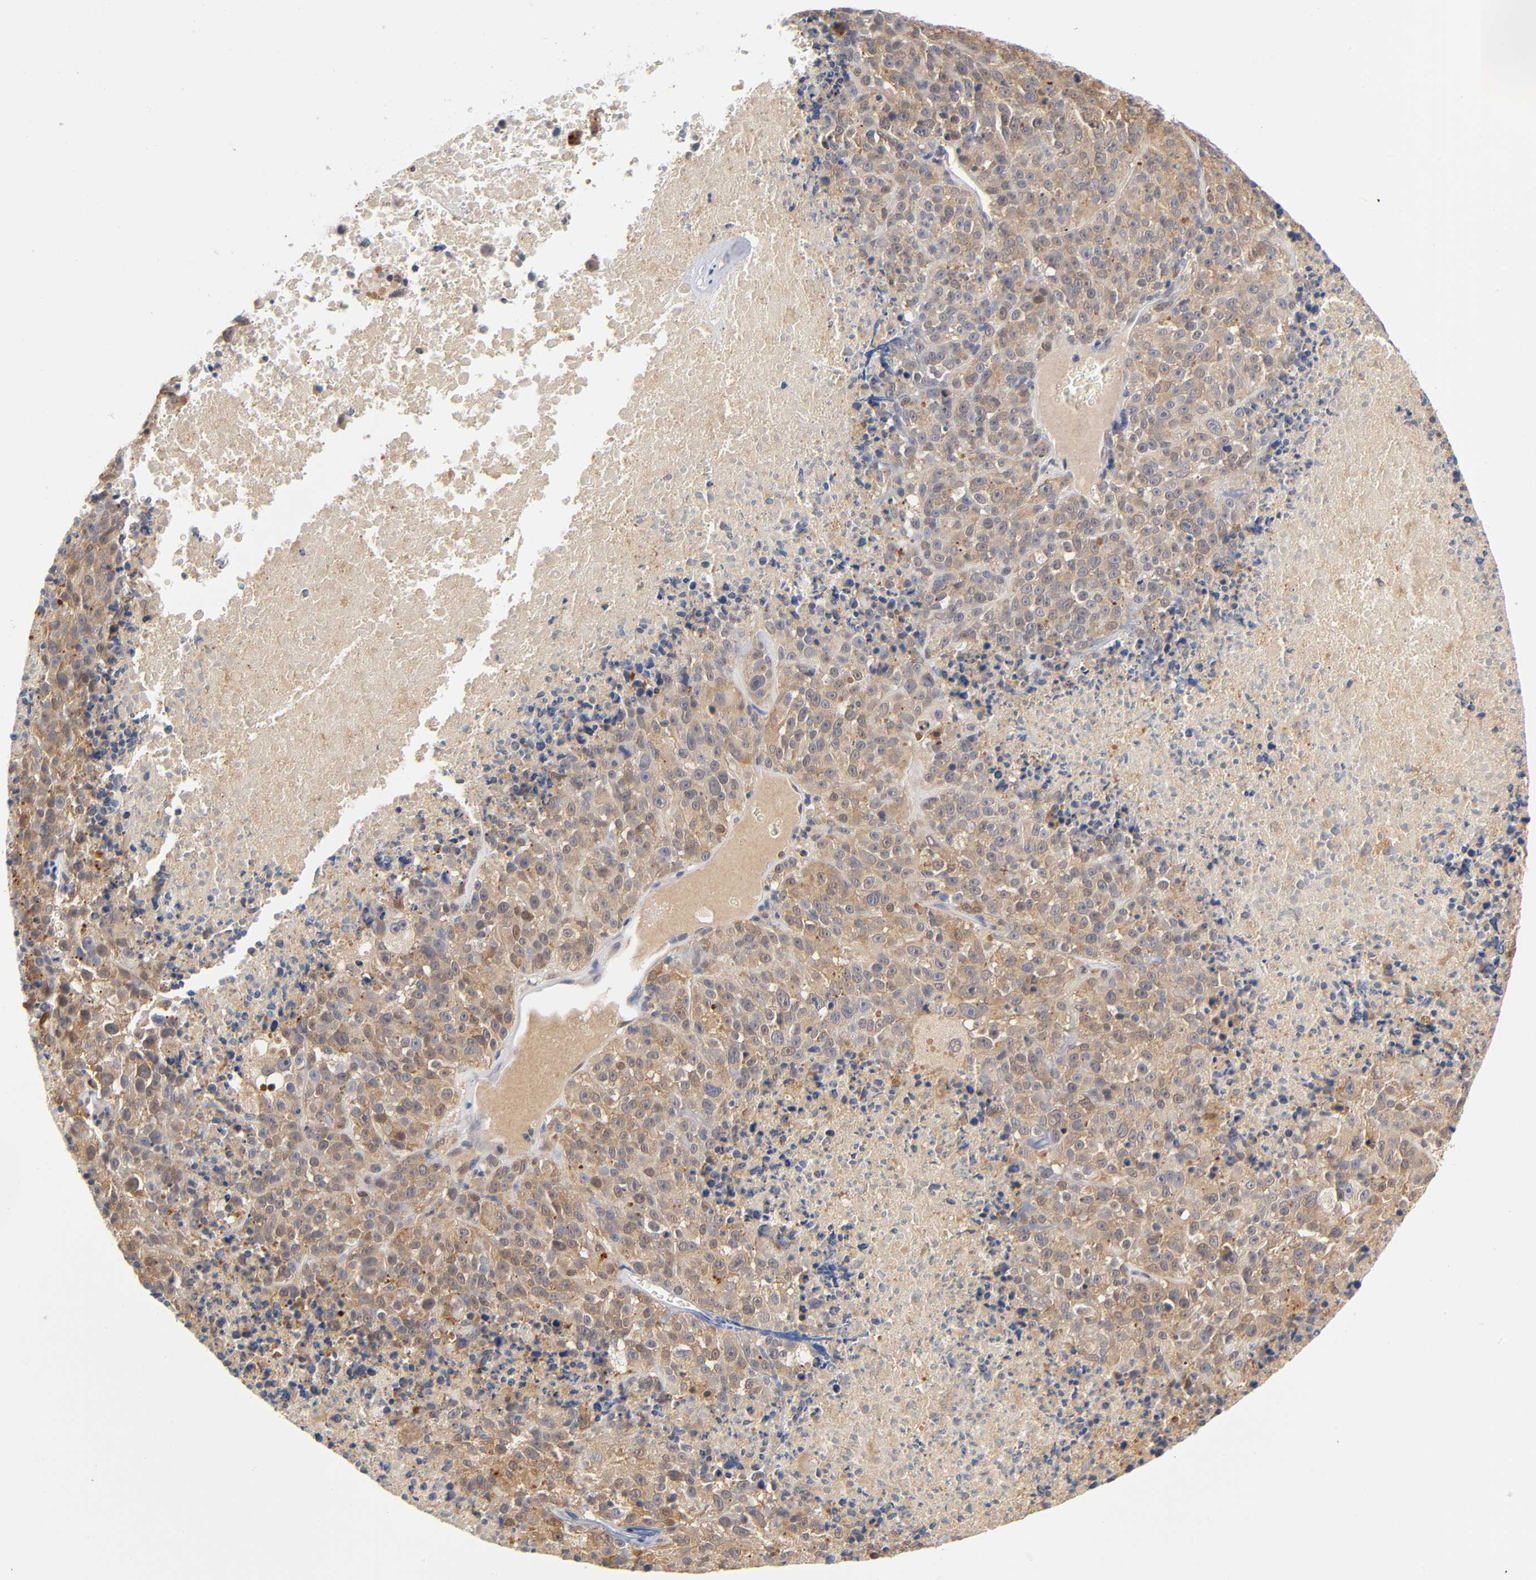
{"staining": {"intensity": "moderate", "quantity": ">75%", "location": "cytoplasmic/membranous"}, "tissue": "melanoma", "cell_type": "Tumor cells", "image_type": "cancer", "snomed": [{"axis": "morphology", "description": "Malignant melanoma, Metastatic site"}, {"axis": "topography", "description": "Cerebral cortex"}], "caption": "Melanoma stained for a protein reveals moderate cytoplasmic/membranous positivity in tumor cells.", "gene": "DFFB", "patient": {"sex": "female", "age": 52}}